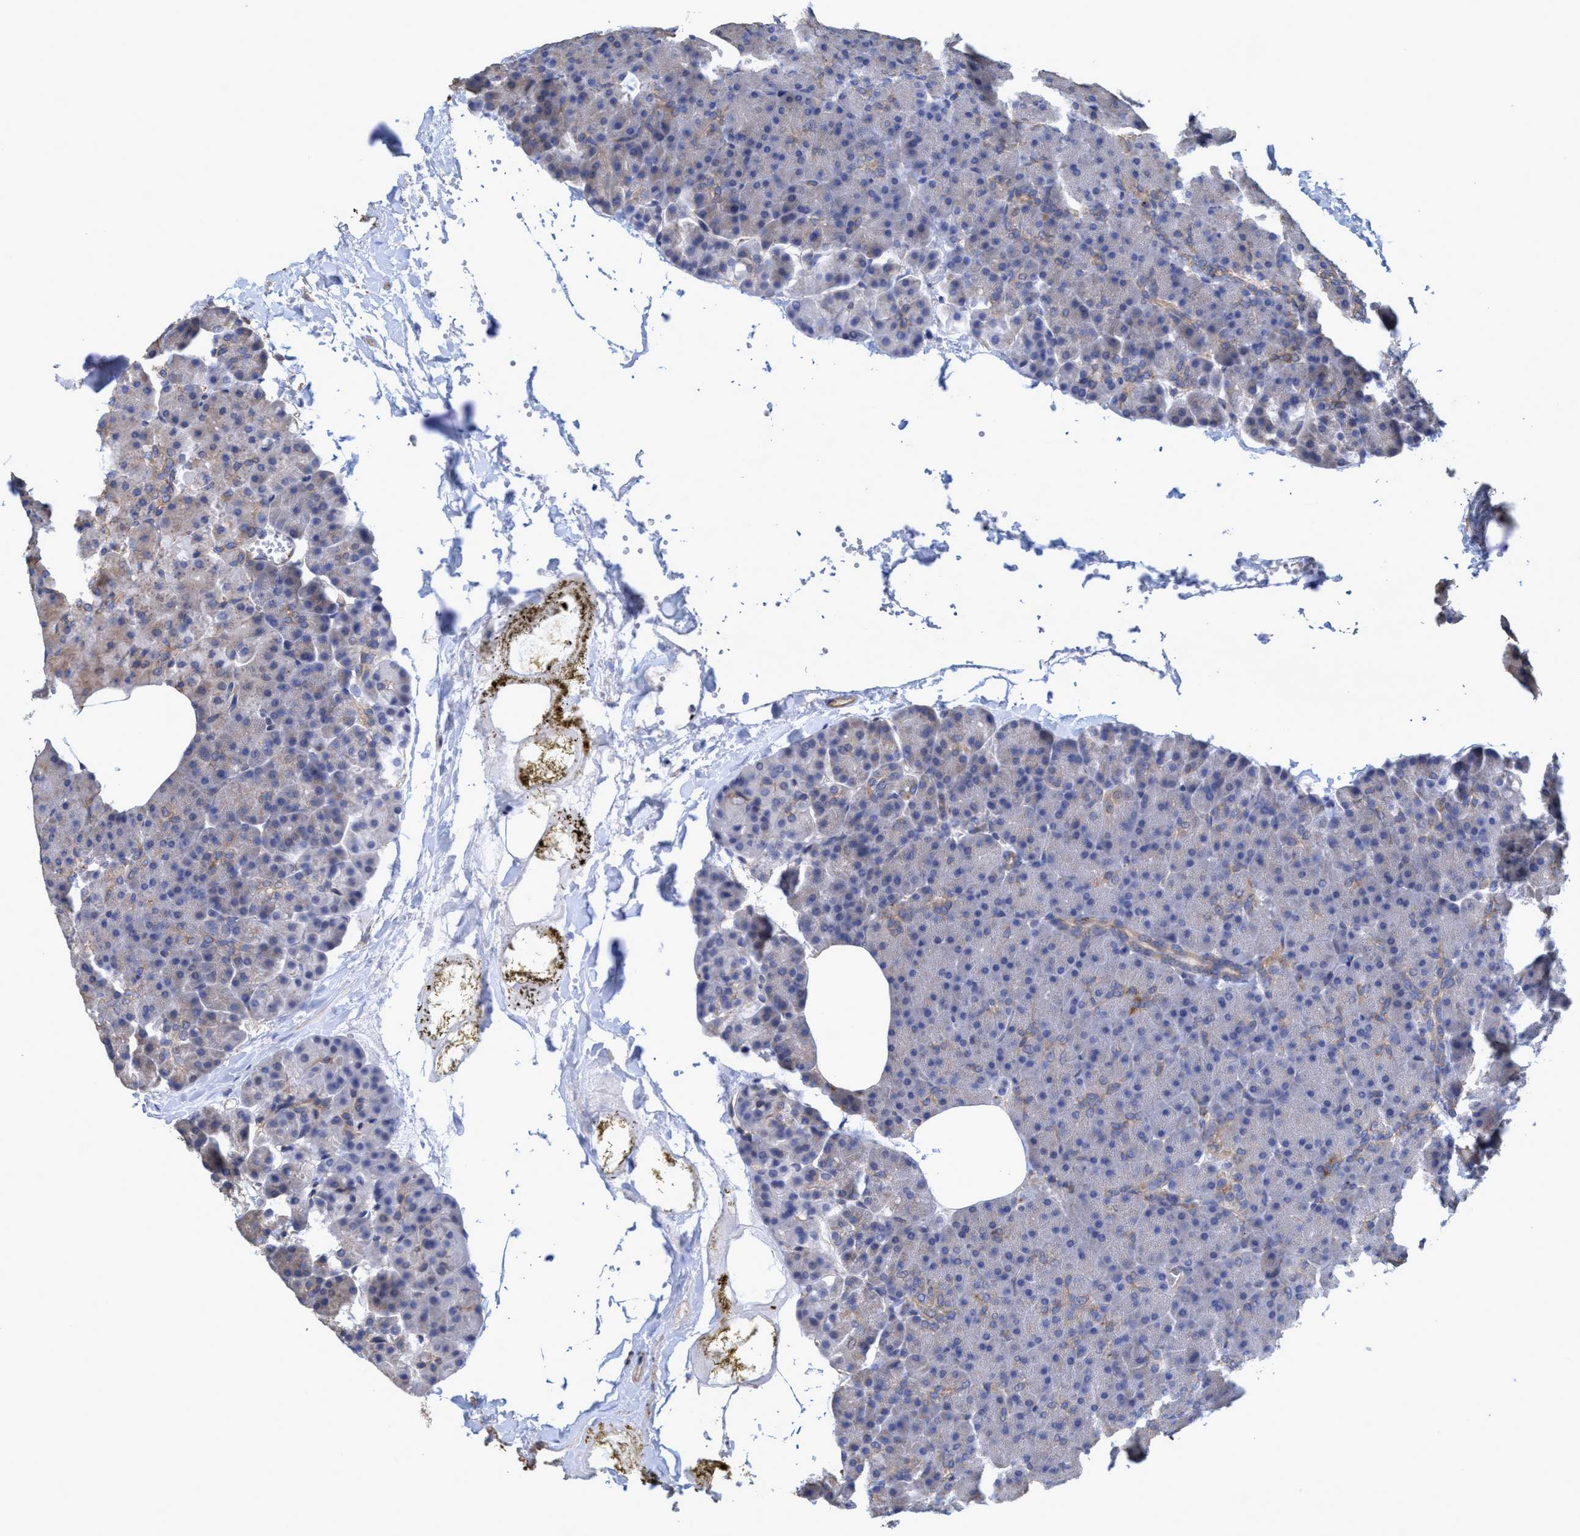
{"staining": {"intensity": "moderate", "quantity": "<25%", "location": "cytoplasmic/membranous"}, "tissue": "pancreas", "cell_type": "Exocrine glandular cells", "image_type": "normal", "snomed": [{"axis": "morphology", "description": "Normal tissue, NOS"}, {"axis": "topography", "description": "Pancreas"}], "caption": "About <25% of exocrine glandular cells in normal pancreas demonstrate moderate cytoplasmic/membranous protein staining as visualized by brown immunohistochemical staining.", "gene": "BICD2", "patient": {"sex": "female", "age": 35}}